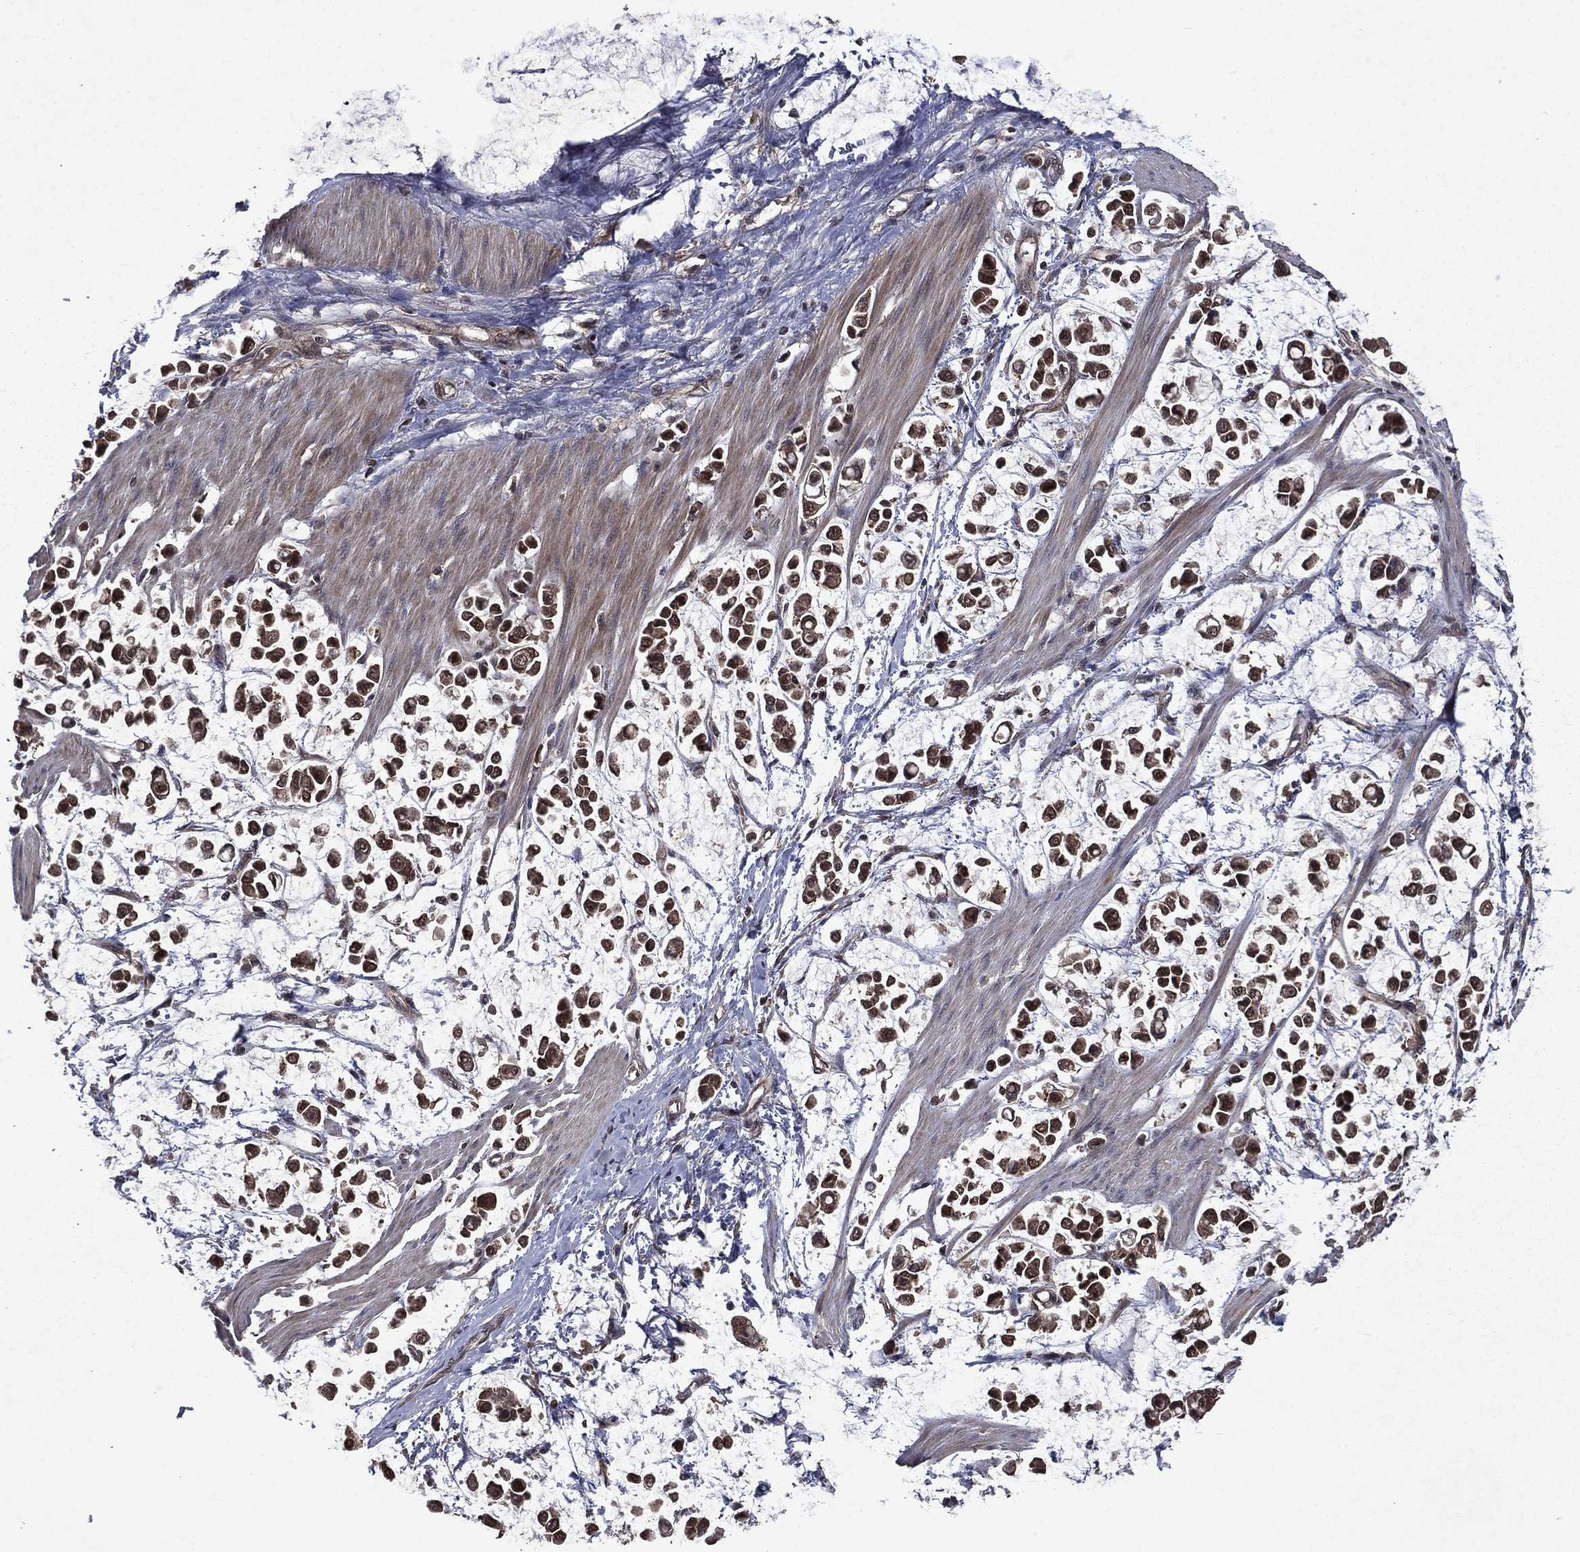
{"staining": {"intensity": "strong", "quantity": ">75%", "location": "cytoplasmic/membranous"}, "tissue": "stomach cancer", "cell_type": "Tumor cells", "image_type": "cancer", "snomed": [{"axis": "morphology", "description": "Adenocarcinoma, NOS"}, {"axis": "topography", "description": "Stomach"}], "caption": "High-power microscopy captured an immunohistochemistry (IHC) micrograph of stomach cancer (adenocarcinoma), revealing strong cytoplasmic/membranous positivity in approximately >75% of tumor cells. The protein of interest is shown in brown color, while the nuclei are stained blue.", "gene": "FGD1", "patient": {"sex": "male", "age": 82}}